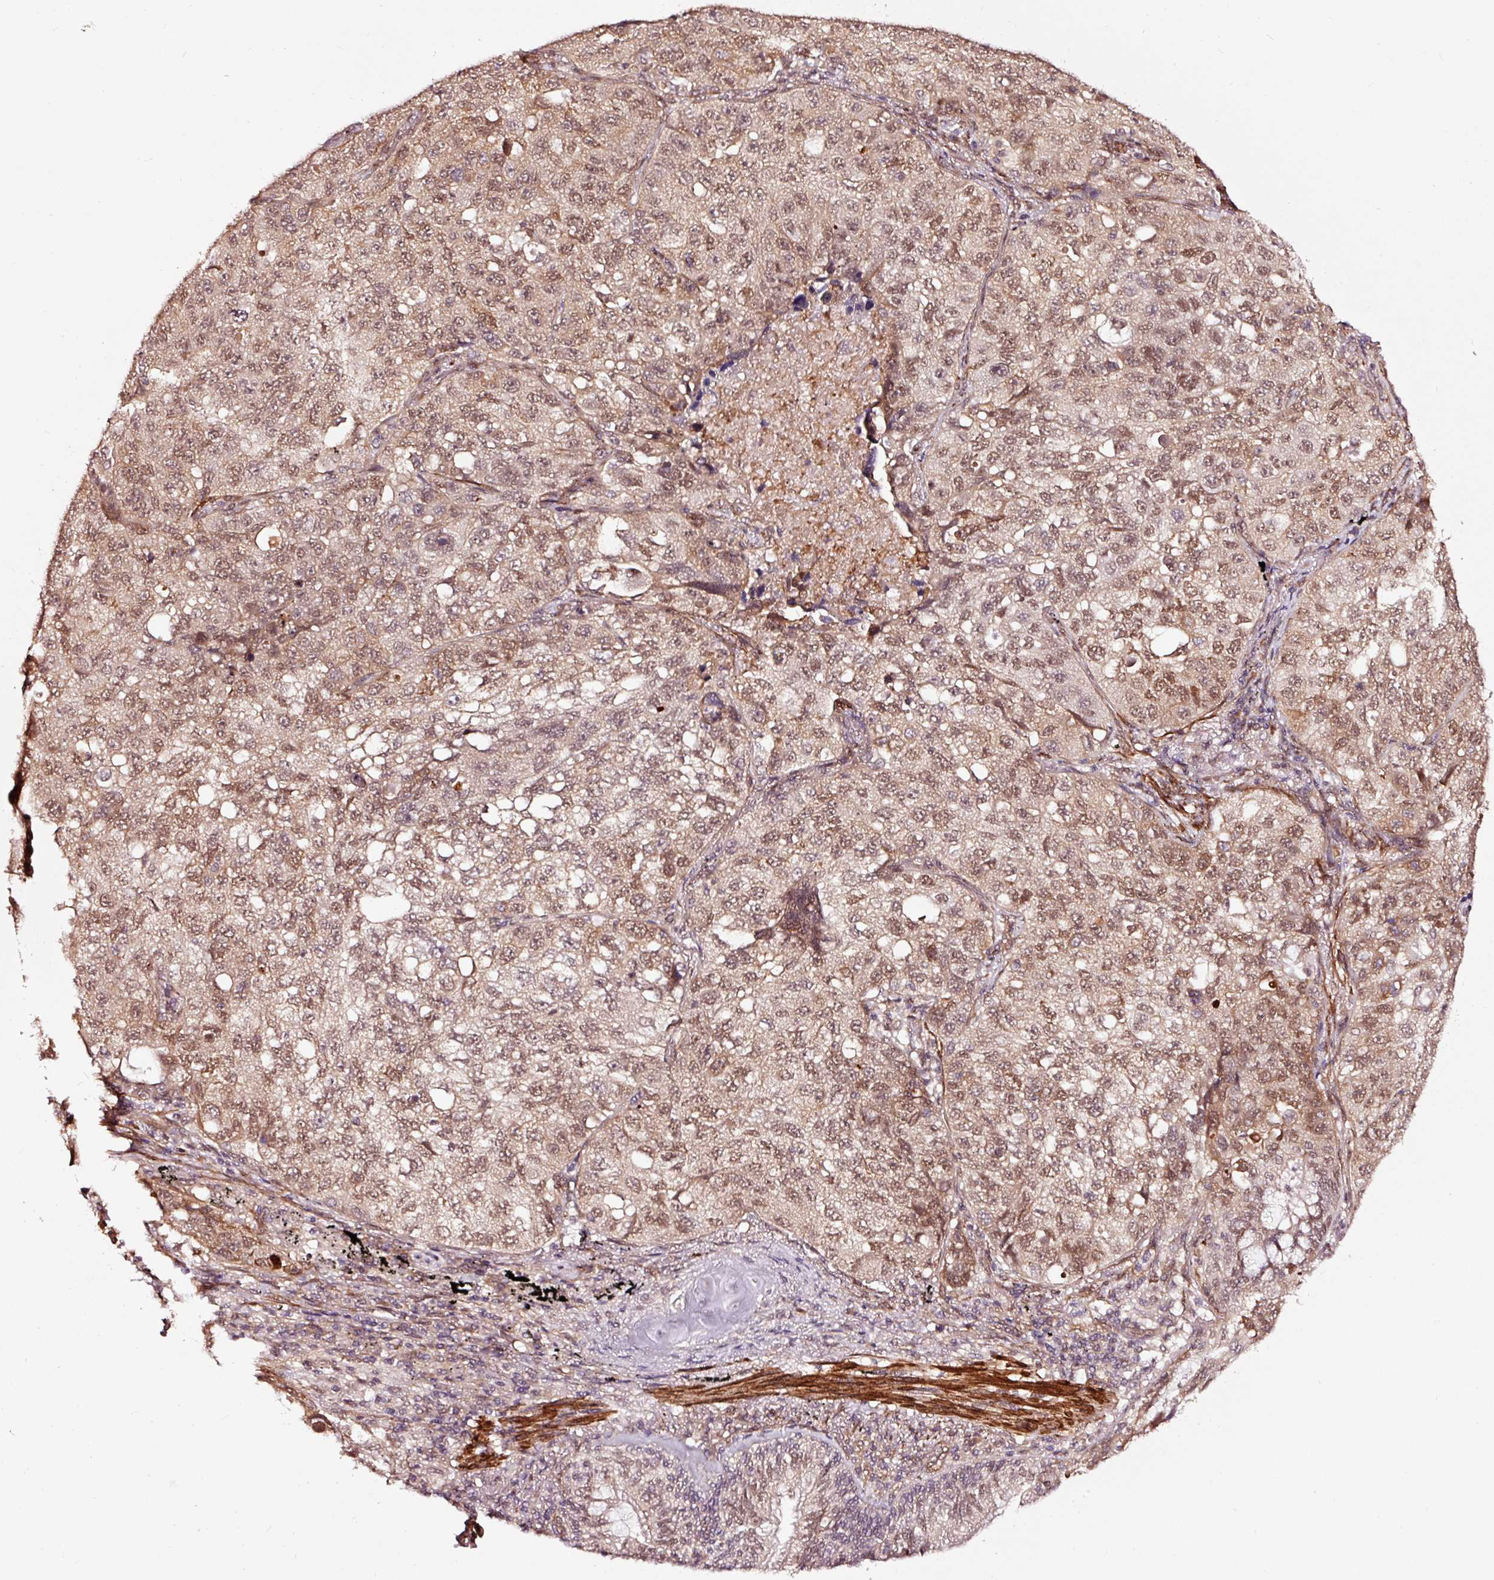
{"staining": {"intensity": "moderate", "quantity": ">75%", "location": "nuclear"}, "tissue": "lung cancer", "cell_type": "Tumor cells", "image_type": "cancer", "snomed": [{"axis": "morphology", "description": "Squamous cell carcinoma, NOS"}, {"axis": "topography", "description": "Lung"}], "caption": "Protein staining reveals moderate nuclear expression in approximately >75% of tumor cells in lung cancer. (Brightfield microscopy of DAB IHC at high magnification).", "gene": "TPM1", "patient": {"sex": "male", "age": 60}}